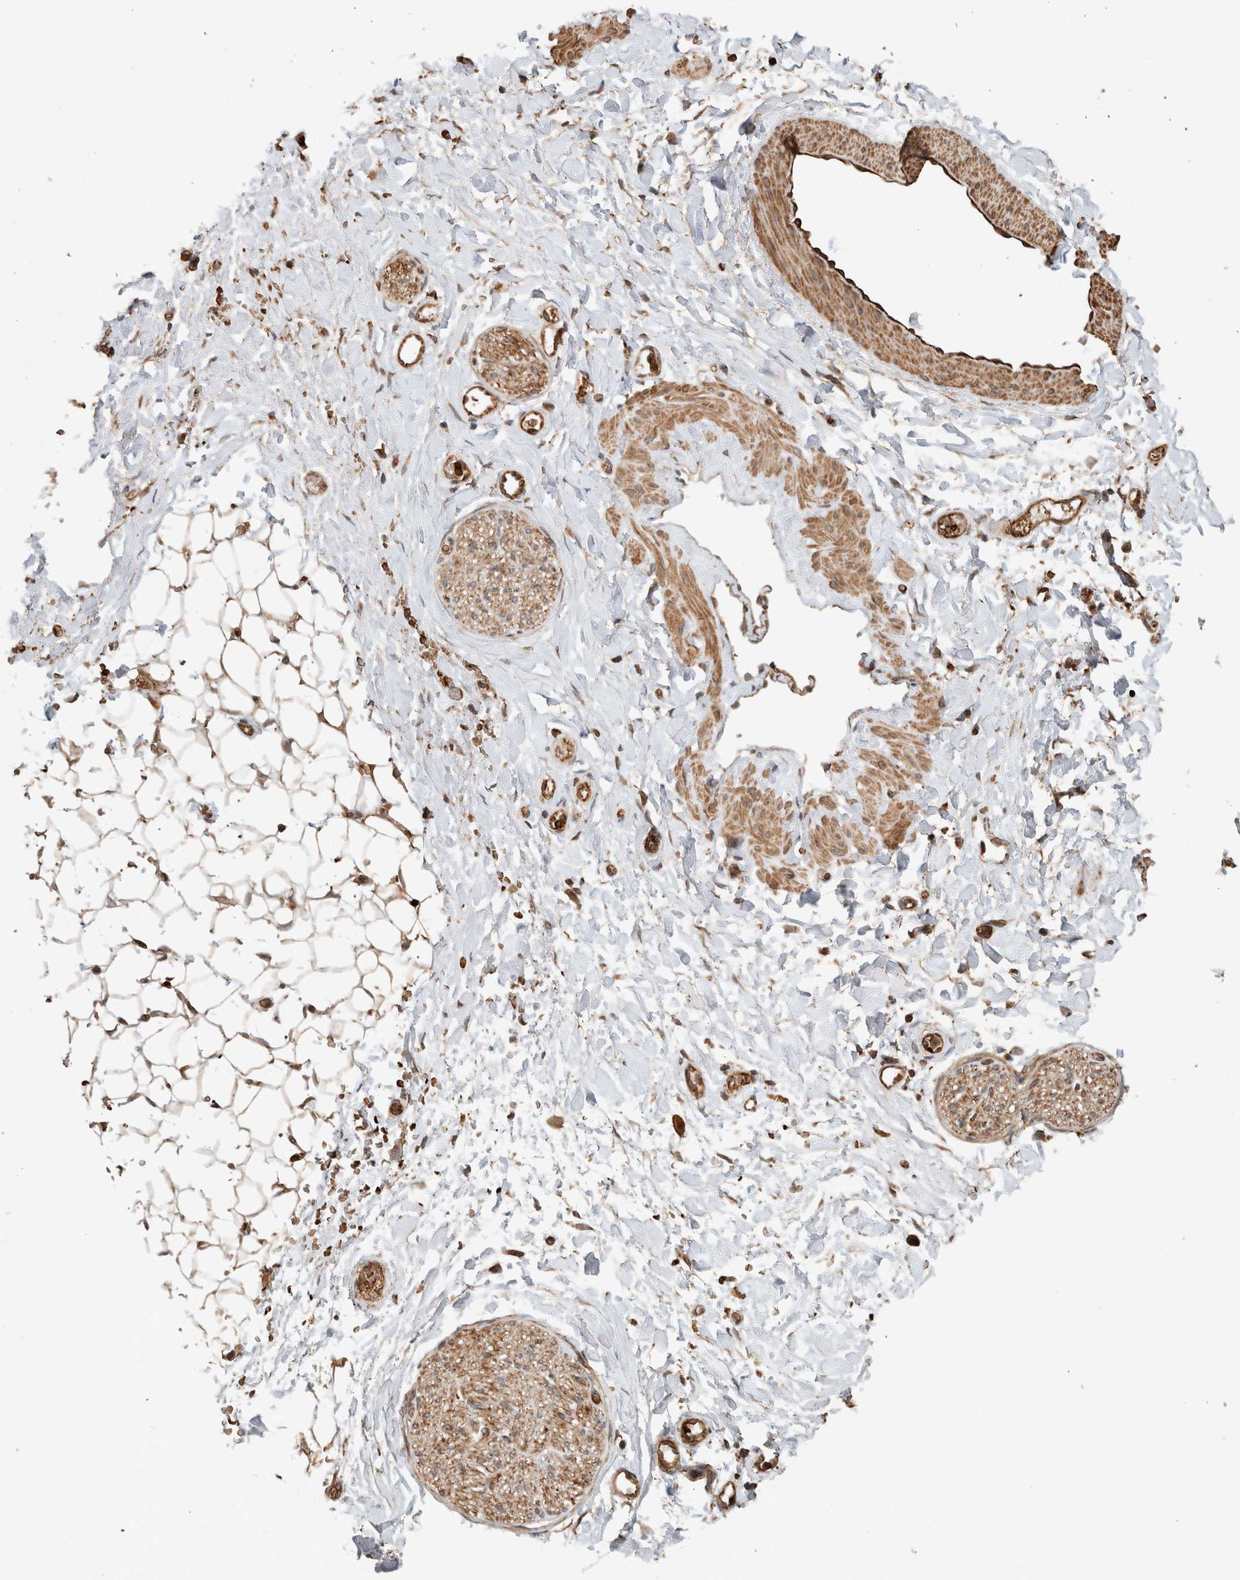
{"staining": {"intensity": "moderate", "quantity": ">75%", "location": "cytoplasmic/membranous"}, "tissue": "adipose tissue", "cell_type": "Adipocytes", "image_type": "normal", "snomed": [{"axis": "morphology", "description": "Normal tissue, NOS"}, {"axis": "topography", "description": "Kidney"}, {"axis": "topography", "description": "Peripheral nerve tissue"}], "caption": "Moderate cytoplasmic/membranous staining is identified in approximately >75% of adipocytes in unremarkable adipose tissue.", "gene": "OTUD6B", "patient": {"sex": "male", "age": 7}}